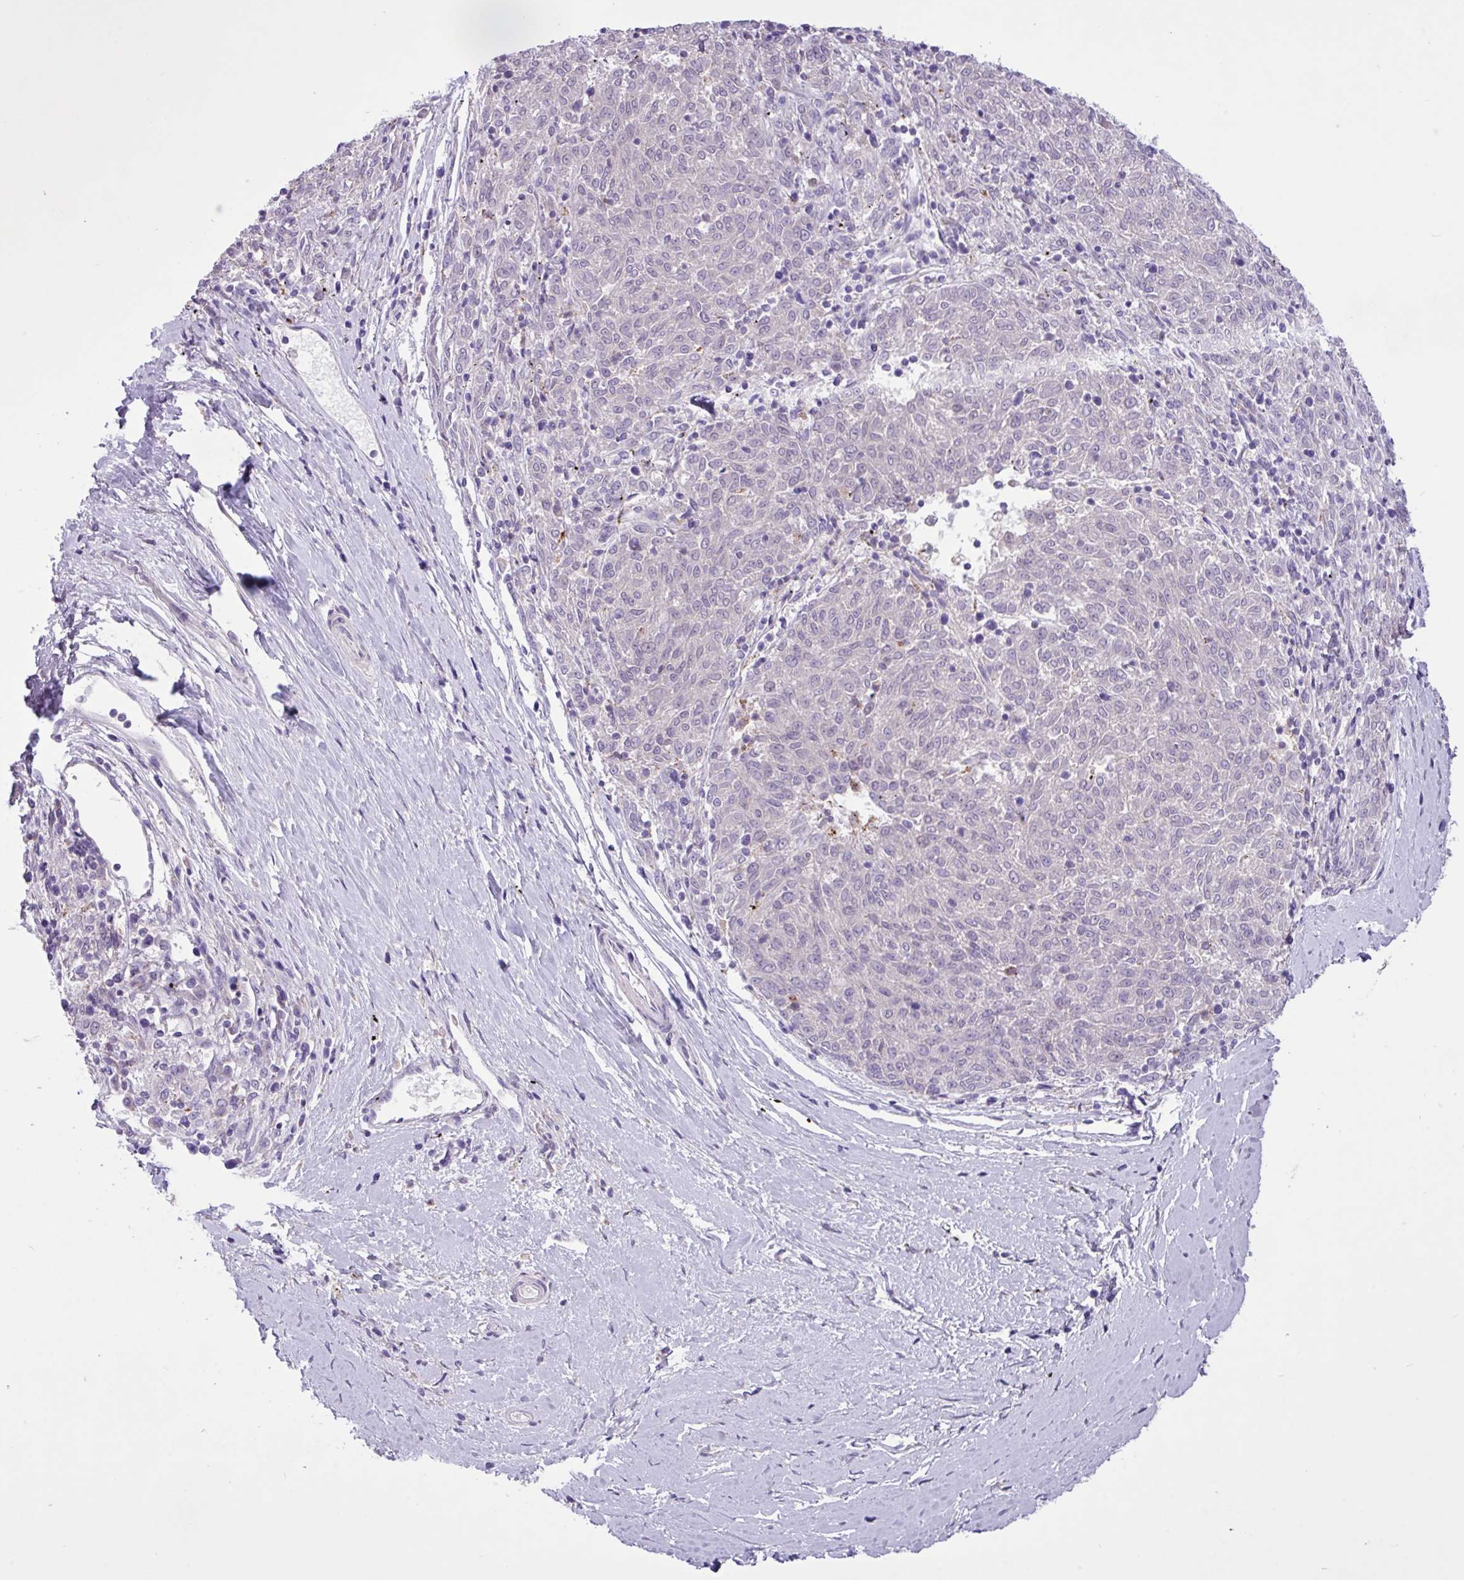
{"staining": {"intensity": "negative", "quantity": "none", "location": "none"}, "tissue": "melanoma", "cell_type": "Tumor cells", "image_type": "cancer", "snomed": [{"axis": "morphology", "description": "Malignant melanoma, NOS"}, {"axis": "topography", "description": "Skin"}], "caption": "DAB immunohistochemical staining of malignant melanoma exhibits no significant positivity in tumor cells.", "gene": "CD248", "patient": {"sex": "female", "age": 72}}